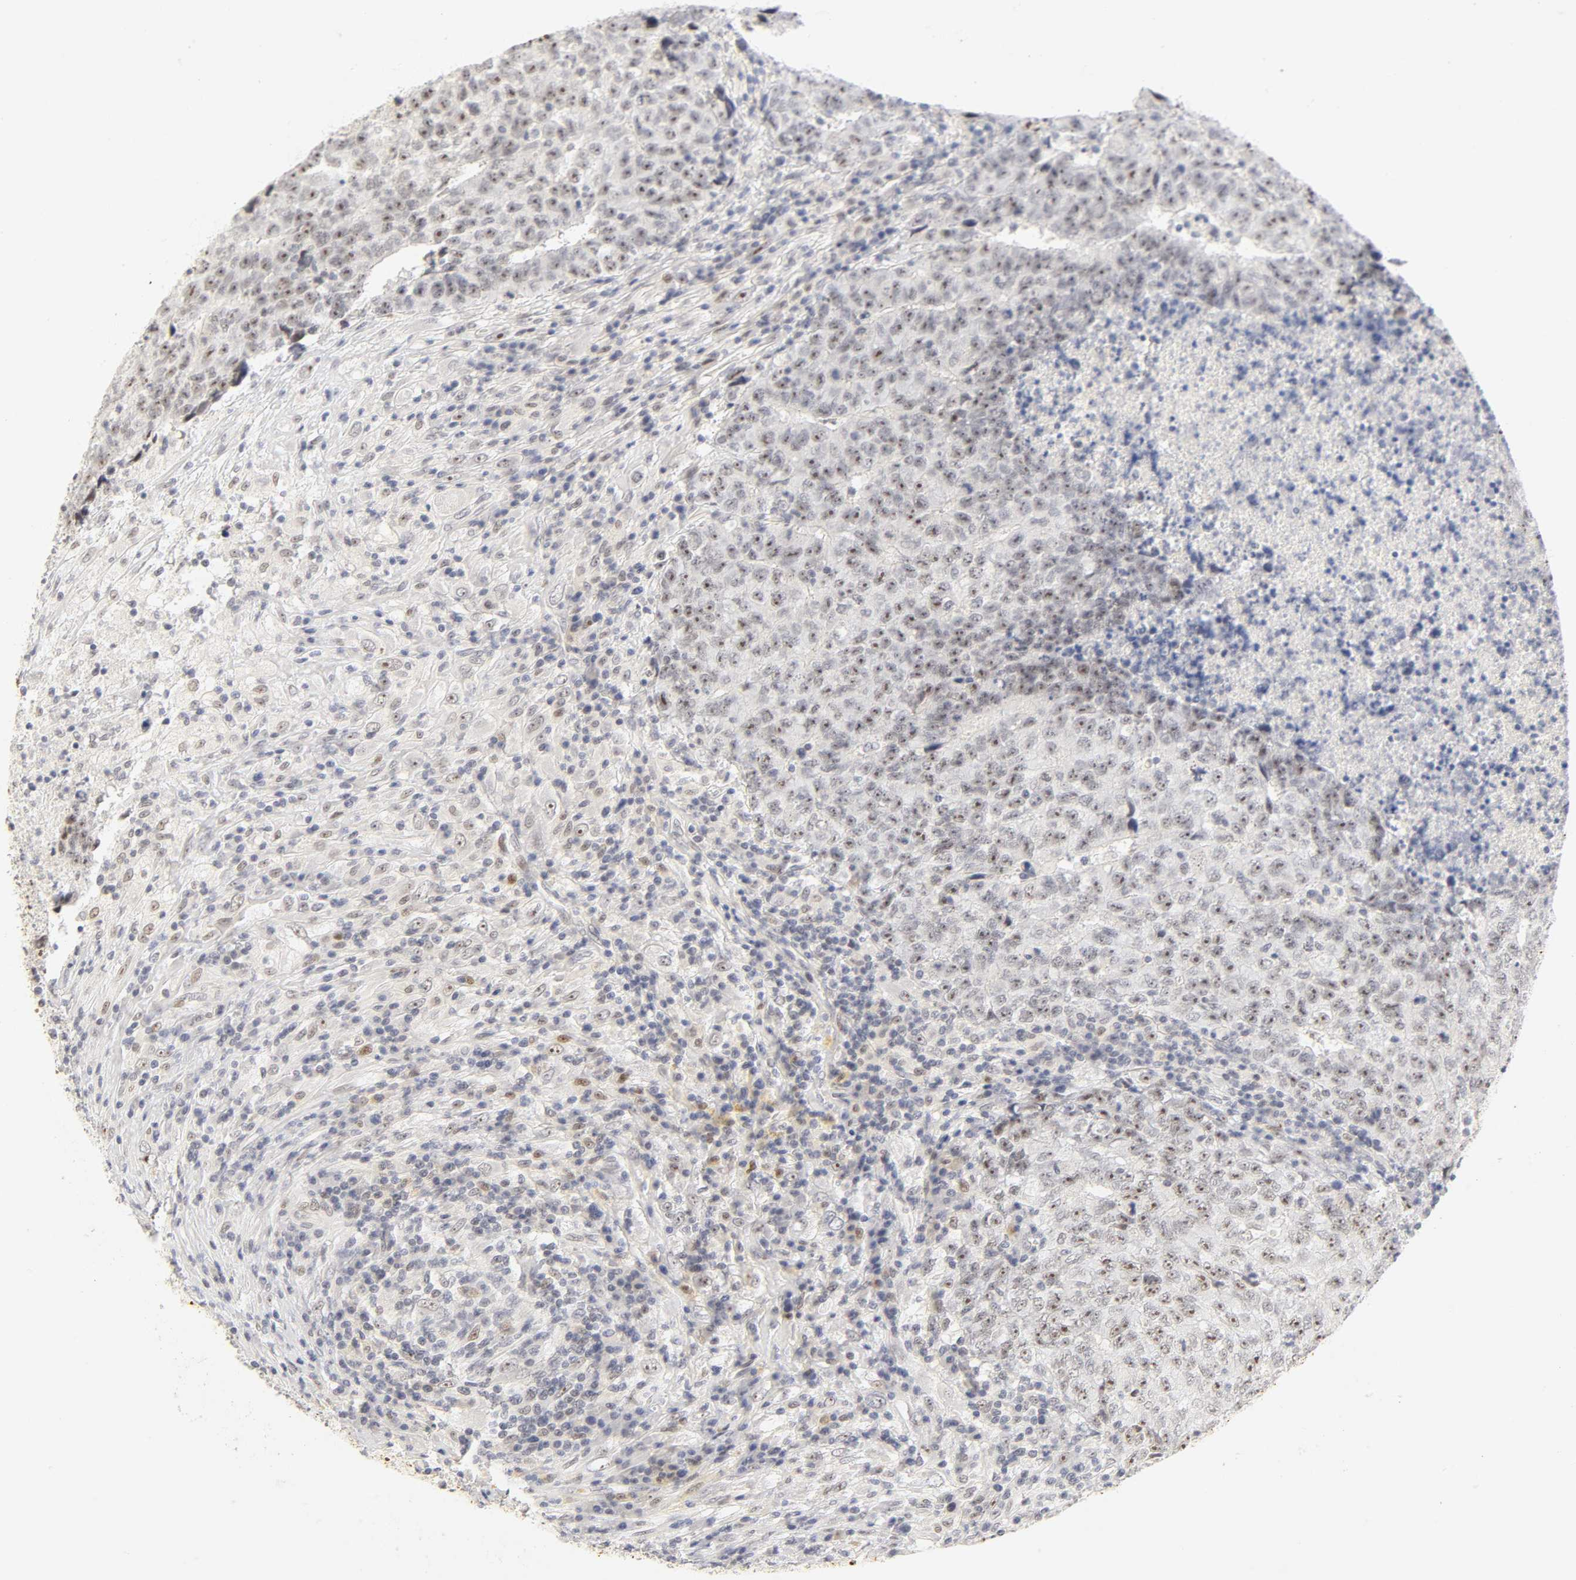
{"staining": {"intensity": "moderate", "quantity": "25%-75%", "location": "nuclear"}, "tissue": "testis cancer", "cell_type": "Tumor cells", "image_type": "cancer", "snomed": [{"axis": "morphology", "description": "Necrosis, NOS"}, {"axis": "morphology", "description": "Carcinoma, Embryonal, NOS"}, {"axis": "topography", "description": "Testis"}], "caption": "IHC of embryonal carcinoma (testis) reveals medium levels of moderate nuclear positivity in approximately 25%-75% of tumor cells.", "gene": "MNAT1", "patient": {"sex": "male", "age": 19}}